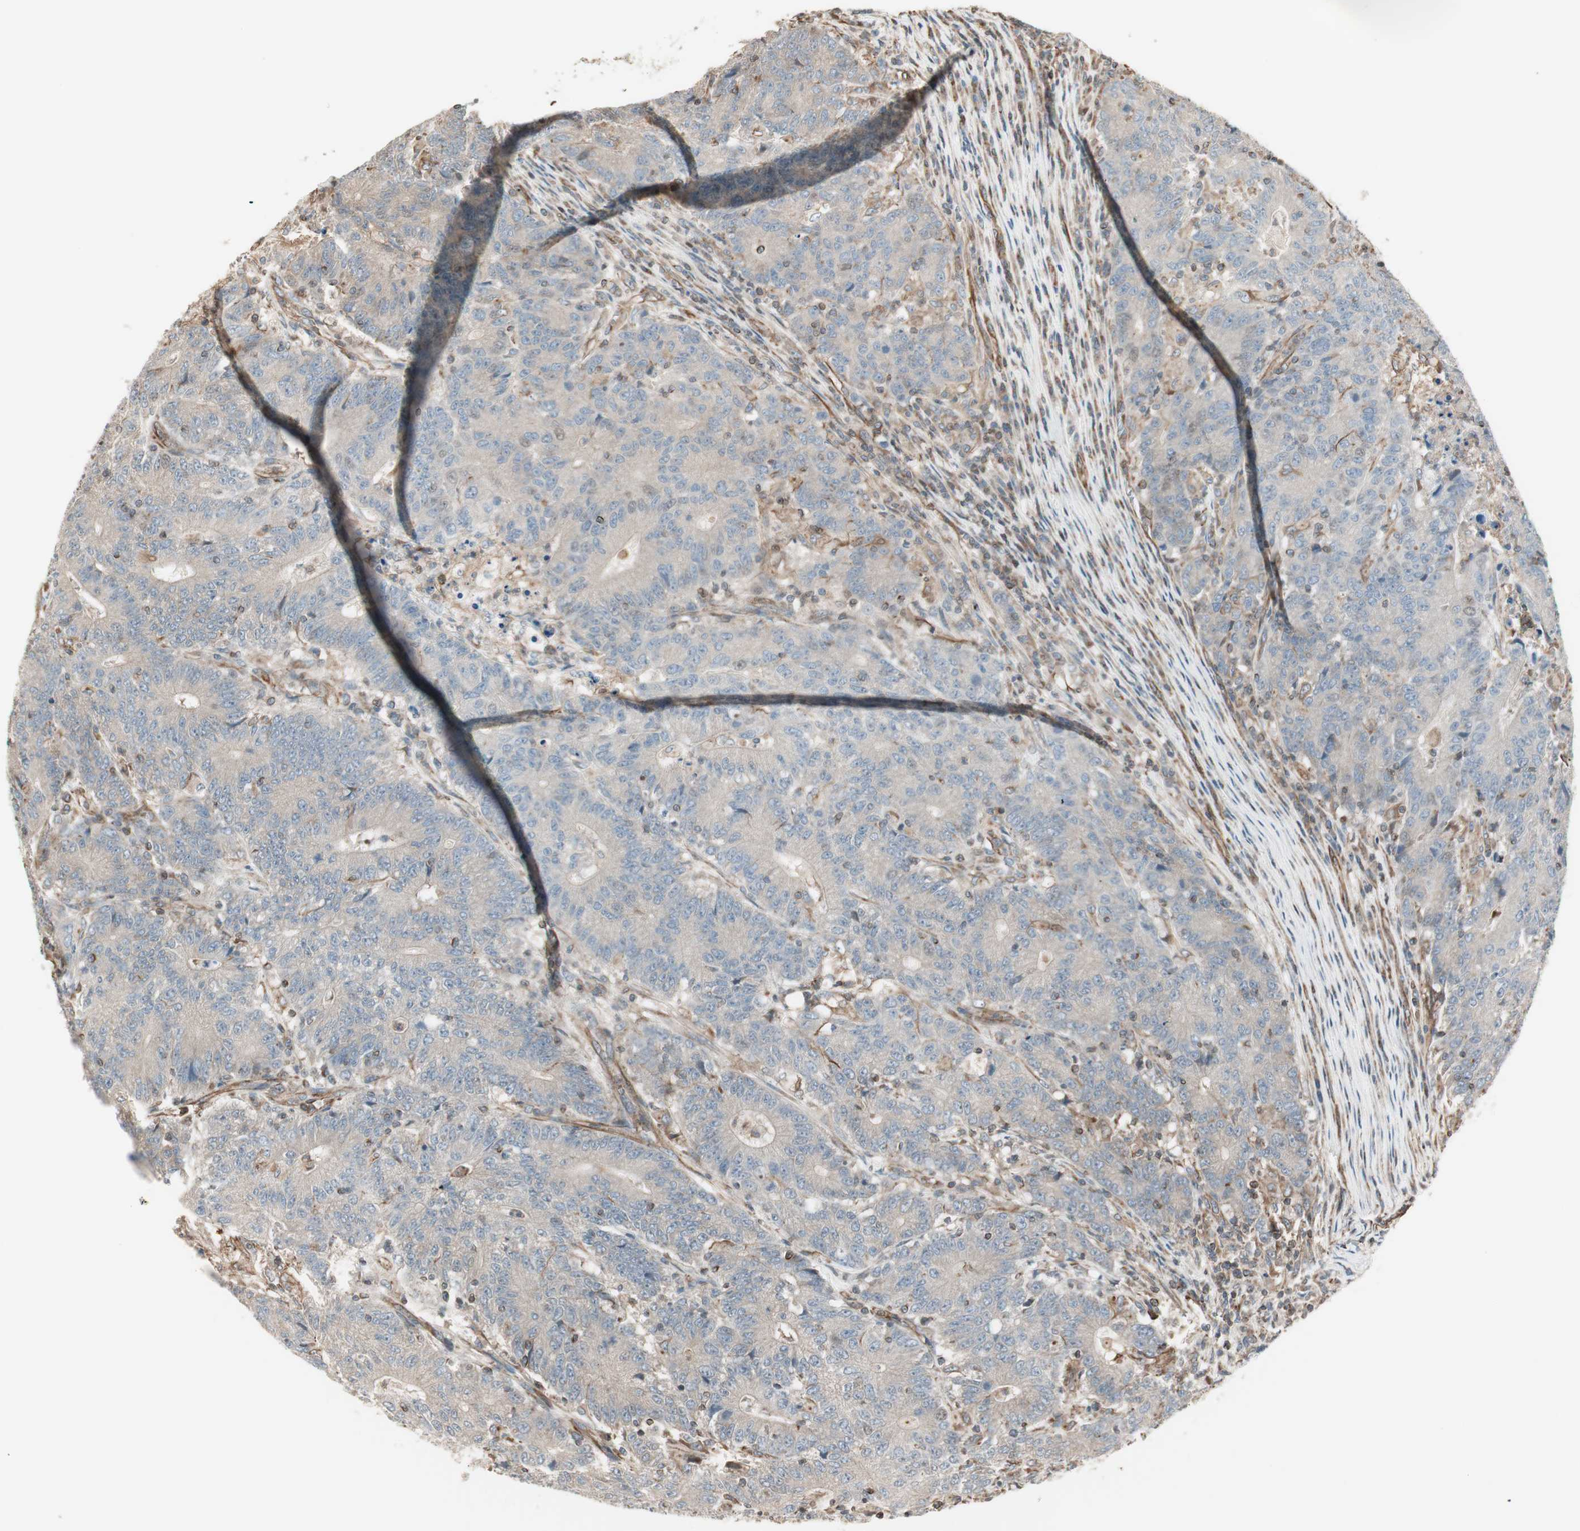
{"staining": {"intensity": "weak", "quantity": ">75%", "location": "cytoplasmic/membranous"}, "tissue": "colorectal cancer", "cell_type": "Tumor cells", "image_type": "cancer", "snomed": [{"axis": "morphology", "description": "Normal tissue, NOS"}, {"axis": "morphology", "description": "Adenocarcinoma, NOS"}, {"axis": "topography", "description": "Colon"}], "caption": "DAB immunohistochemical staining of adenocarcinoma (colorectal) reveals weak cytoplasmic/membranous protein staining in about >75% of tumor cells. The staining was performed using DAB (3,3'-diaminobenzidine) to visualize the protein expression in brown, while the nuclei were stained in blue with hematoxylin (Magnification: 20x).", "gene": "MAD2L2", "patient": {"sex": "female", "age": 75}}